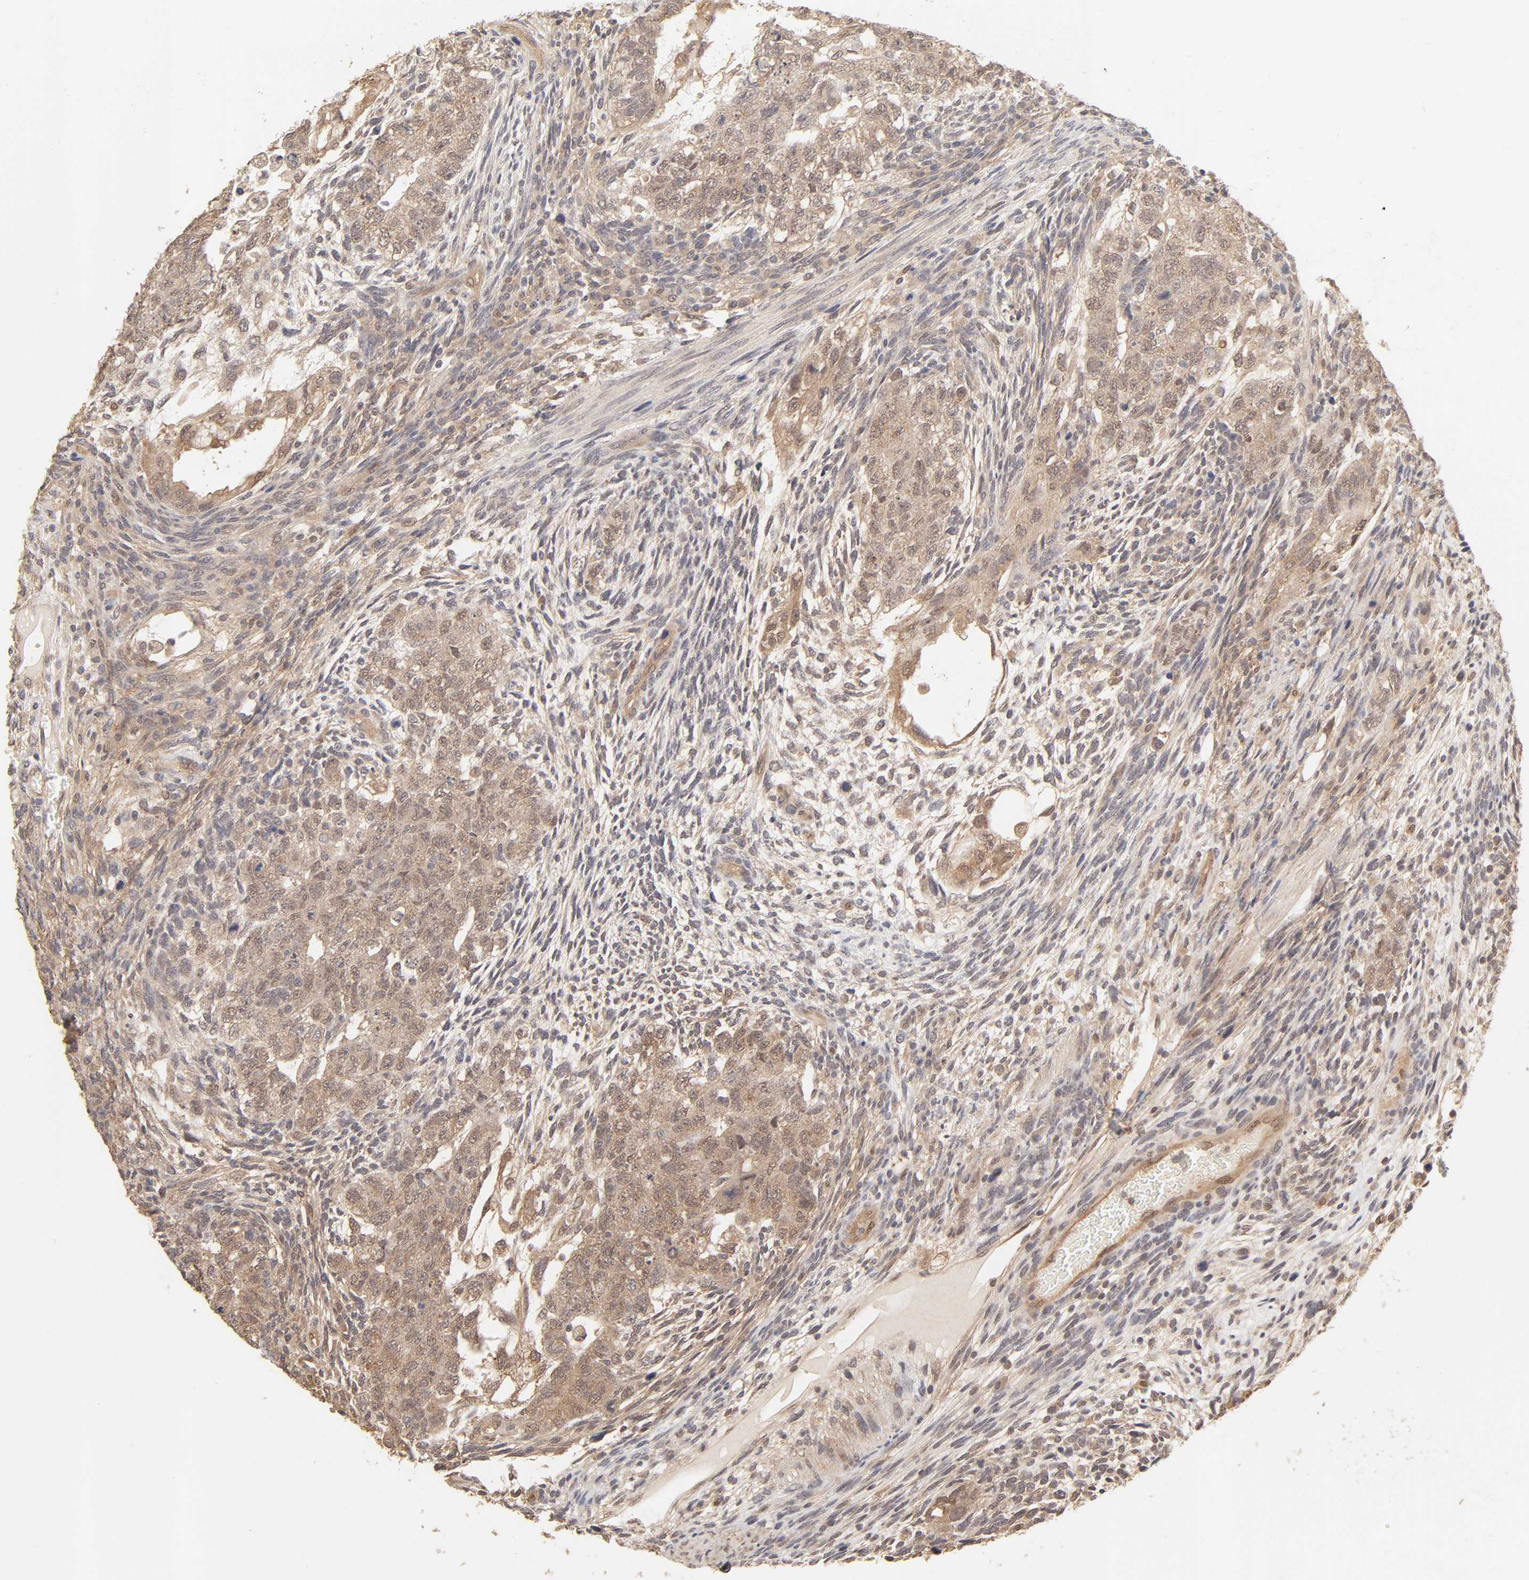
{"staining": {"intensity": "moderate", "quantity": ">75%", "location": "cytoplasmic/membranous"}, "tissue": "testis cancer", "cell_type": "Tumor cells", "image_type": "cancer", "snomed": [{"axis": "morphology", "description": "Normal tissue, NOS"}, {"axis": "morphology", "description": "Carcinoma, Embryonal, NOS"}, {"axis": "topography", "description": "Testis"}], "caption": "Tumor cells exhibit medium levels of moderate cytoplasmic/membranous positivity in about >75% of cells in embryonal carcinoma (testis). The staining was performed using DAB, with brown indicating positive protein expression. Nuclei are stained blue with hematoxylin.", "gene": "MAPK1", "patient": {"sex": "male", "age": 36}}